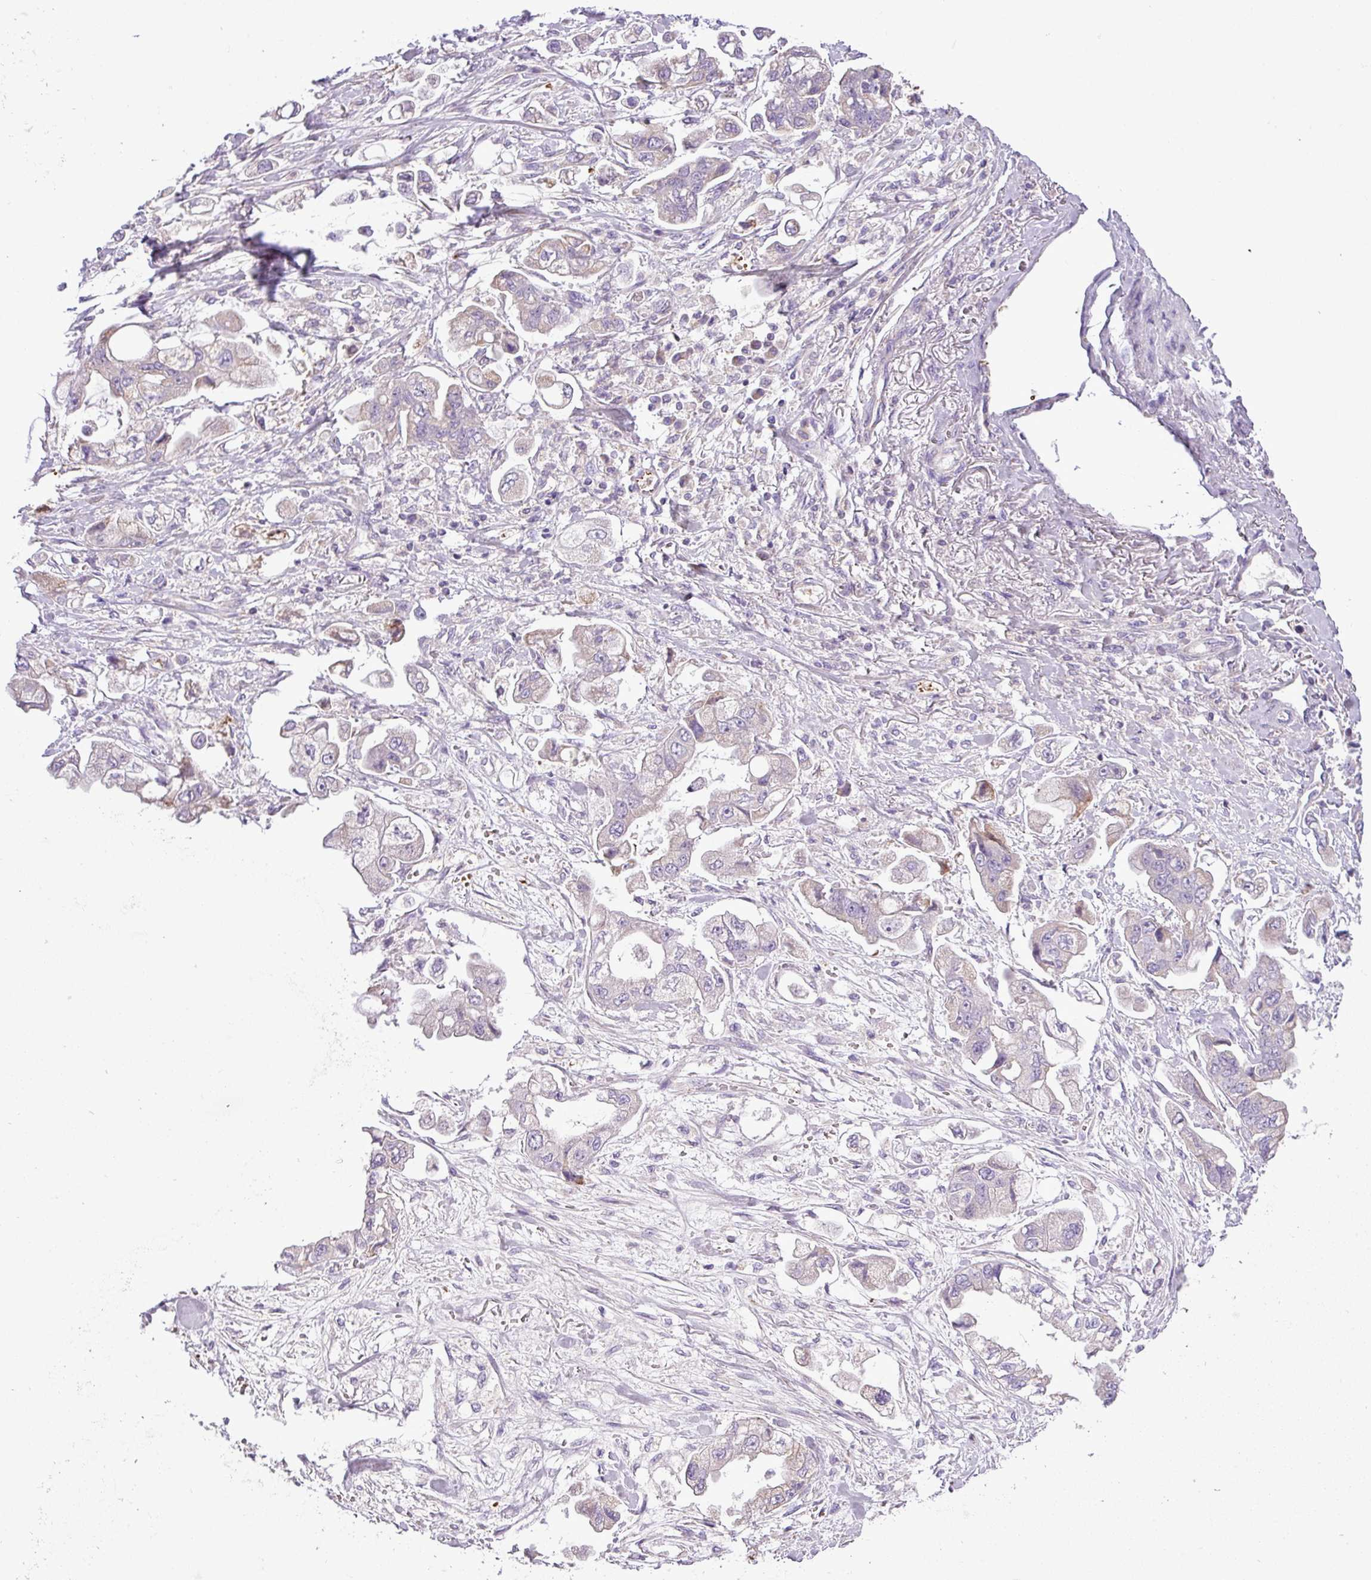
{"staining": {"intensity": "negative", "quantity": "none", "location": "none"}, "tissue": "stomach cancer", "cell_type": "Tumor cells", "image_type": "cancer", "snomed": [{"axis": "morphology", "description": "Adenocarcinoma, NOS"}, {"axis": "topography", "description": "Stomach"}], "caption": "Protein analysis of stomach cancer reveals no significant expression in tumor cells.", "gene": "FAM183A", "patient": {"sex": "male", "age": 62}}